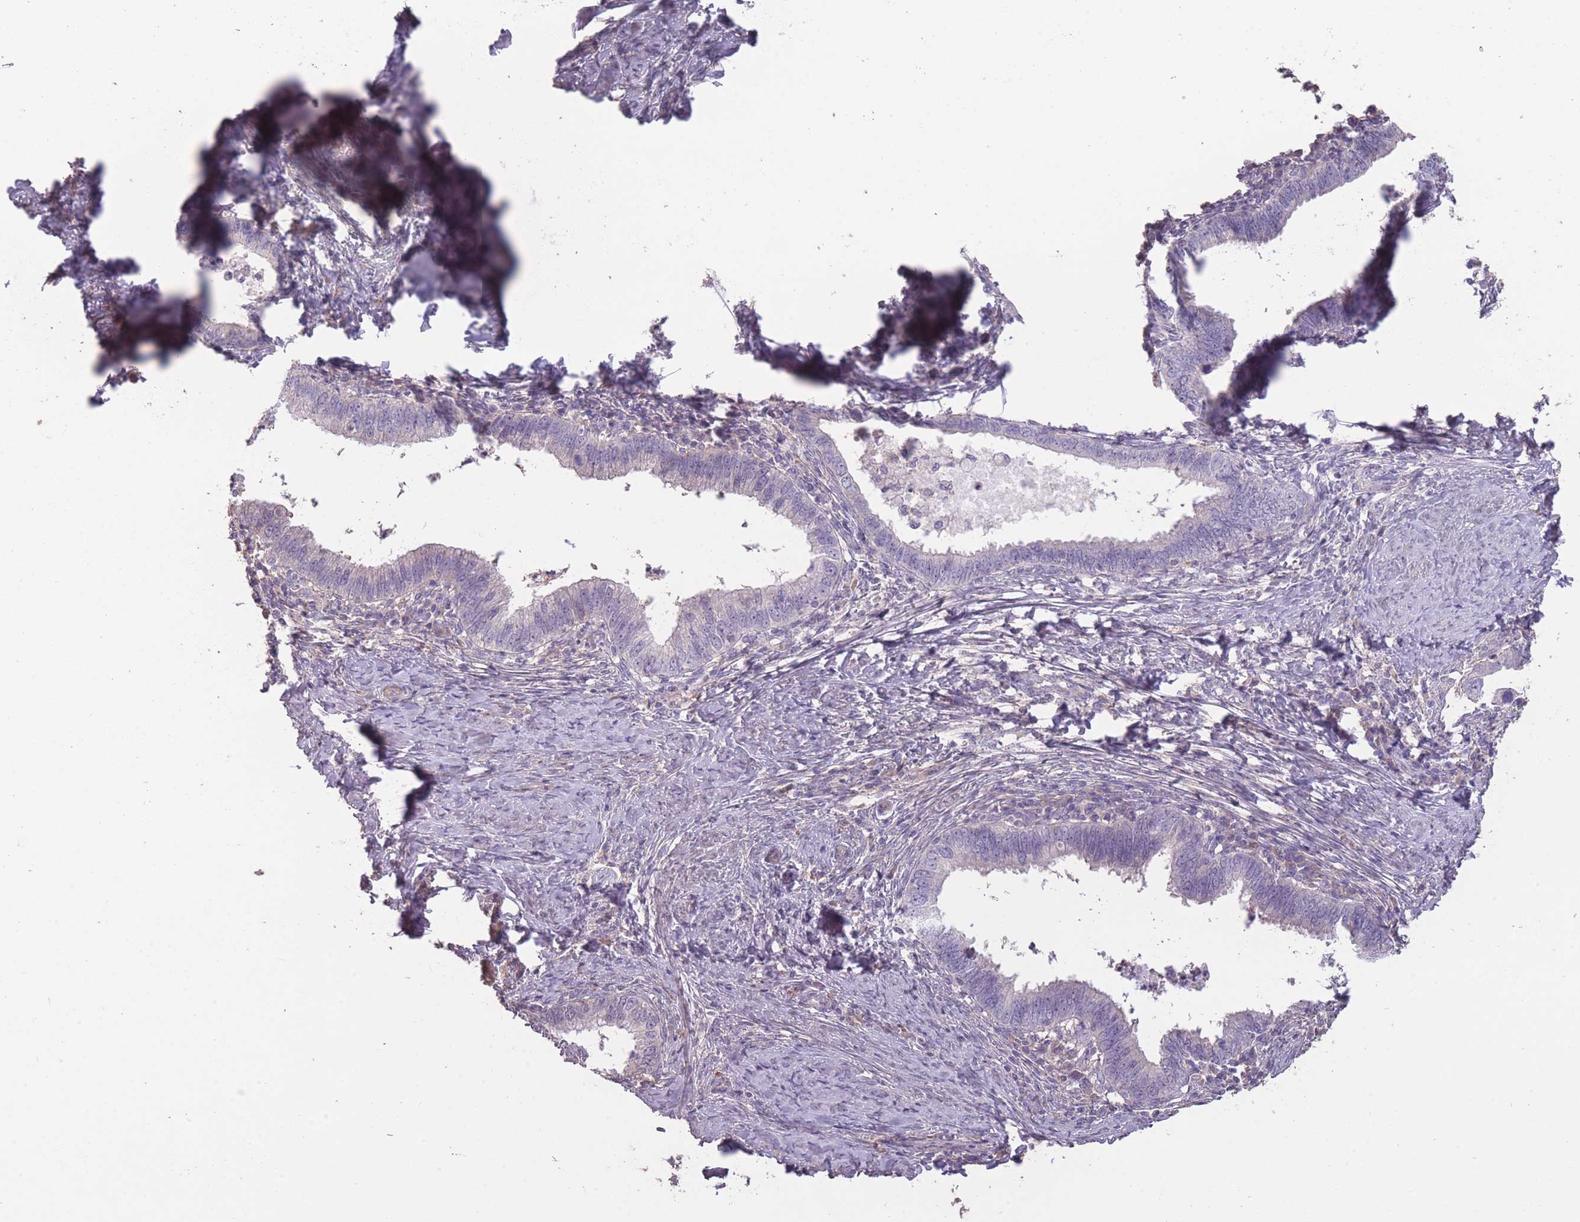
{"staining": {"intensity": "negative", "quantity": "none", "location": "none"}, "tissue": "cervical cancer", "cell_type": "Tumor cells", "image_type": "cancer", "snomed": [{"axis": "morphology", "description": "Adenocarcinoma, NOS"}, {"axis": "topography", "description": "Cervix"}], "caption": "An immunohistochemistry histopathology image of cervical cancer is shown. There is no staining in tumor cells of cervical cancer.", "gene": "RSPH10B", "patient": {"sex": "female", "age": 36}}